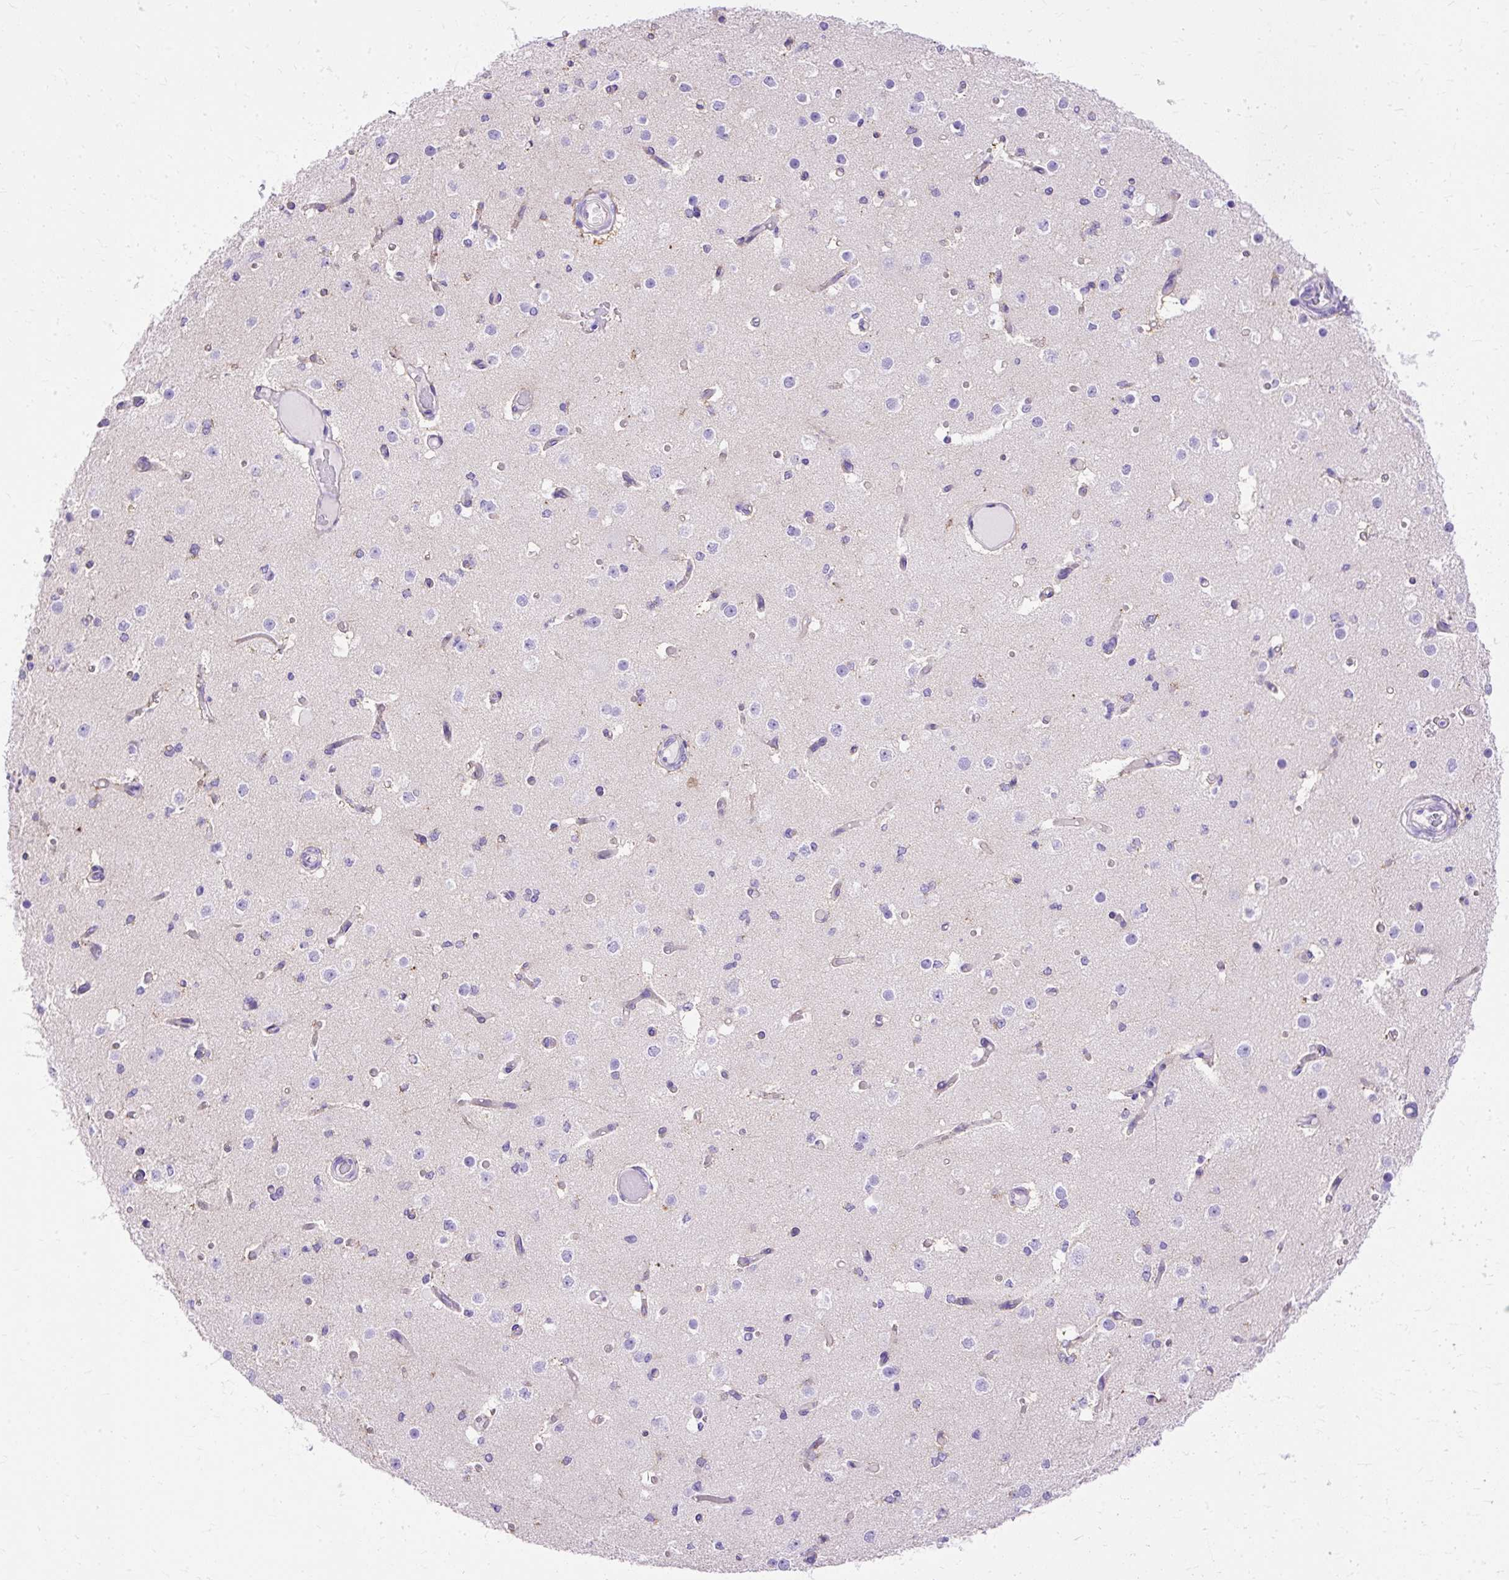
{"staining": {"intensity": "negative", "quantity": "none", "location": "none"}, "tissue": "cerebral cortex", "cell_type": "Endothelial cells", "image_type": "normal", "snomed": [{"axis": "morphology", "description": "Normal tissue, NOS"}, {"axis": "morphology", "description": "Inflammation, NOS"}, {"axis": "topography", "description": "Cerebral cortex"}], "caption": "A photomicrograph of human cerebral cortex is negative for staining in endothelial cells. (DAB IHC, high magnification).", "gene": "MYO6", "patient": {"sex": "male", "age": 6}}